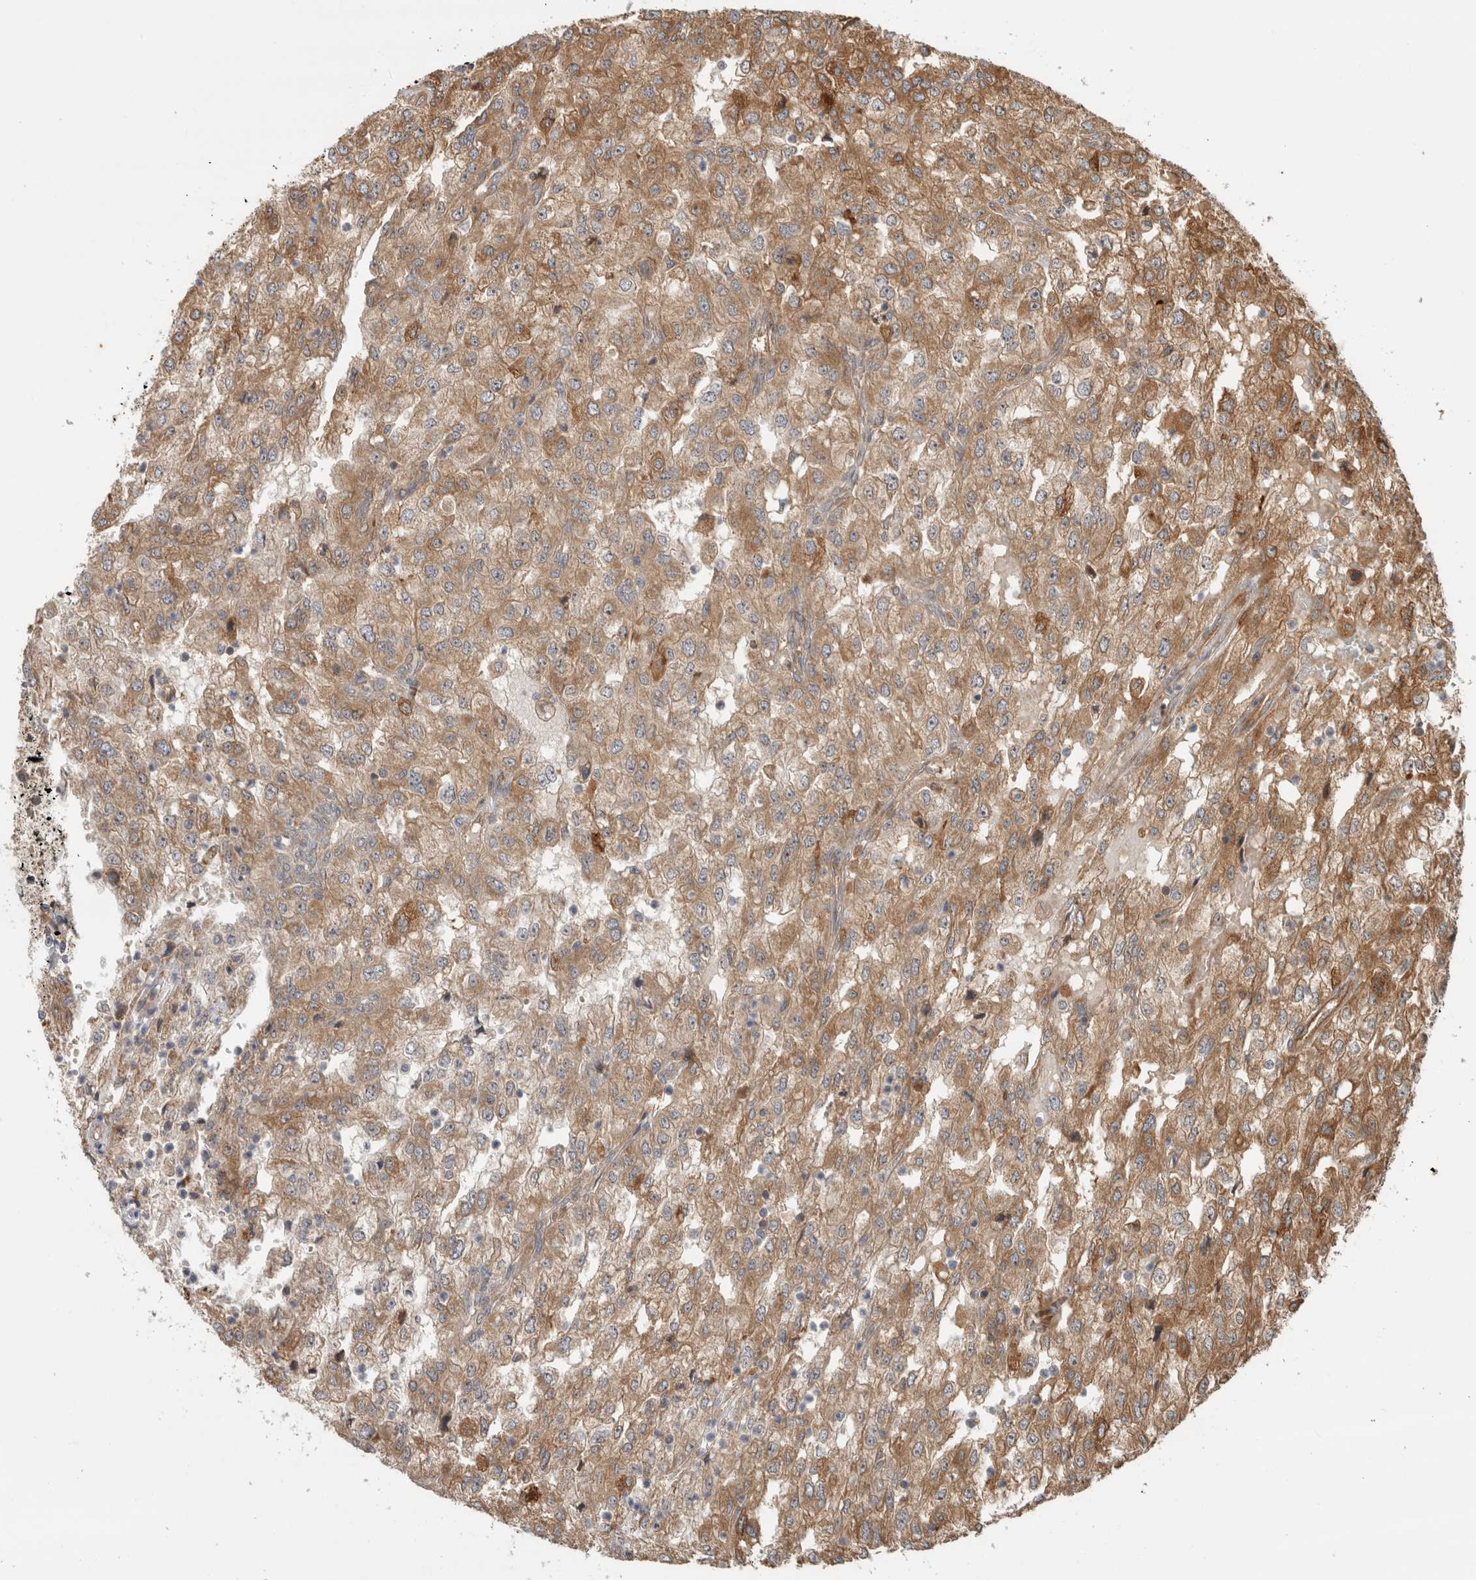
{"staining": {"intensity": "moderate", "quantity": ">75%", "location": "cytoplasmic/membranous"}, "tissue": "renal cancer", "cell_type": "Tumor cells", "image_type": "cancer", "snomed": [{"axis": "morphology", "description": "Adenocarcinoma, NOS"}, {"axis": "topography", "description": "Kidney"}], "caption": "This micrograph shows adenocarcinoma (renal) stained with immunohistochemistry to label a protein in brown. The cytoplasmic/membranous of tumor cells show moderate positivity for the protein. Nuclei are counter-stained blue.", "gene": "TUBD1", "patient": {"sex": "female", "age": 54}}